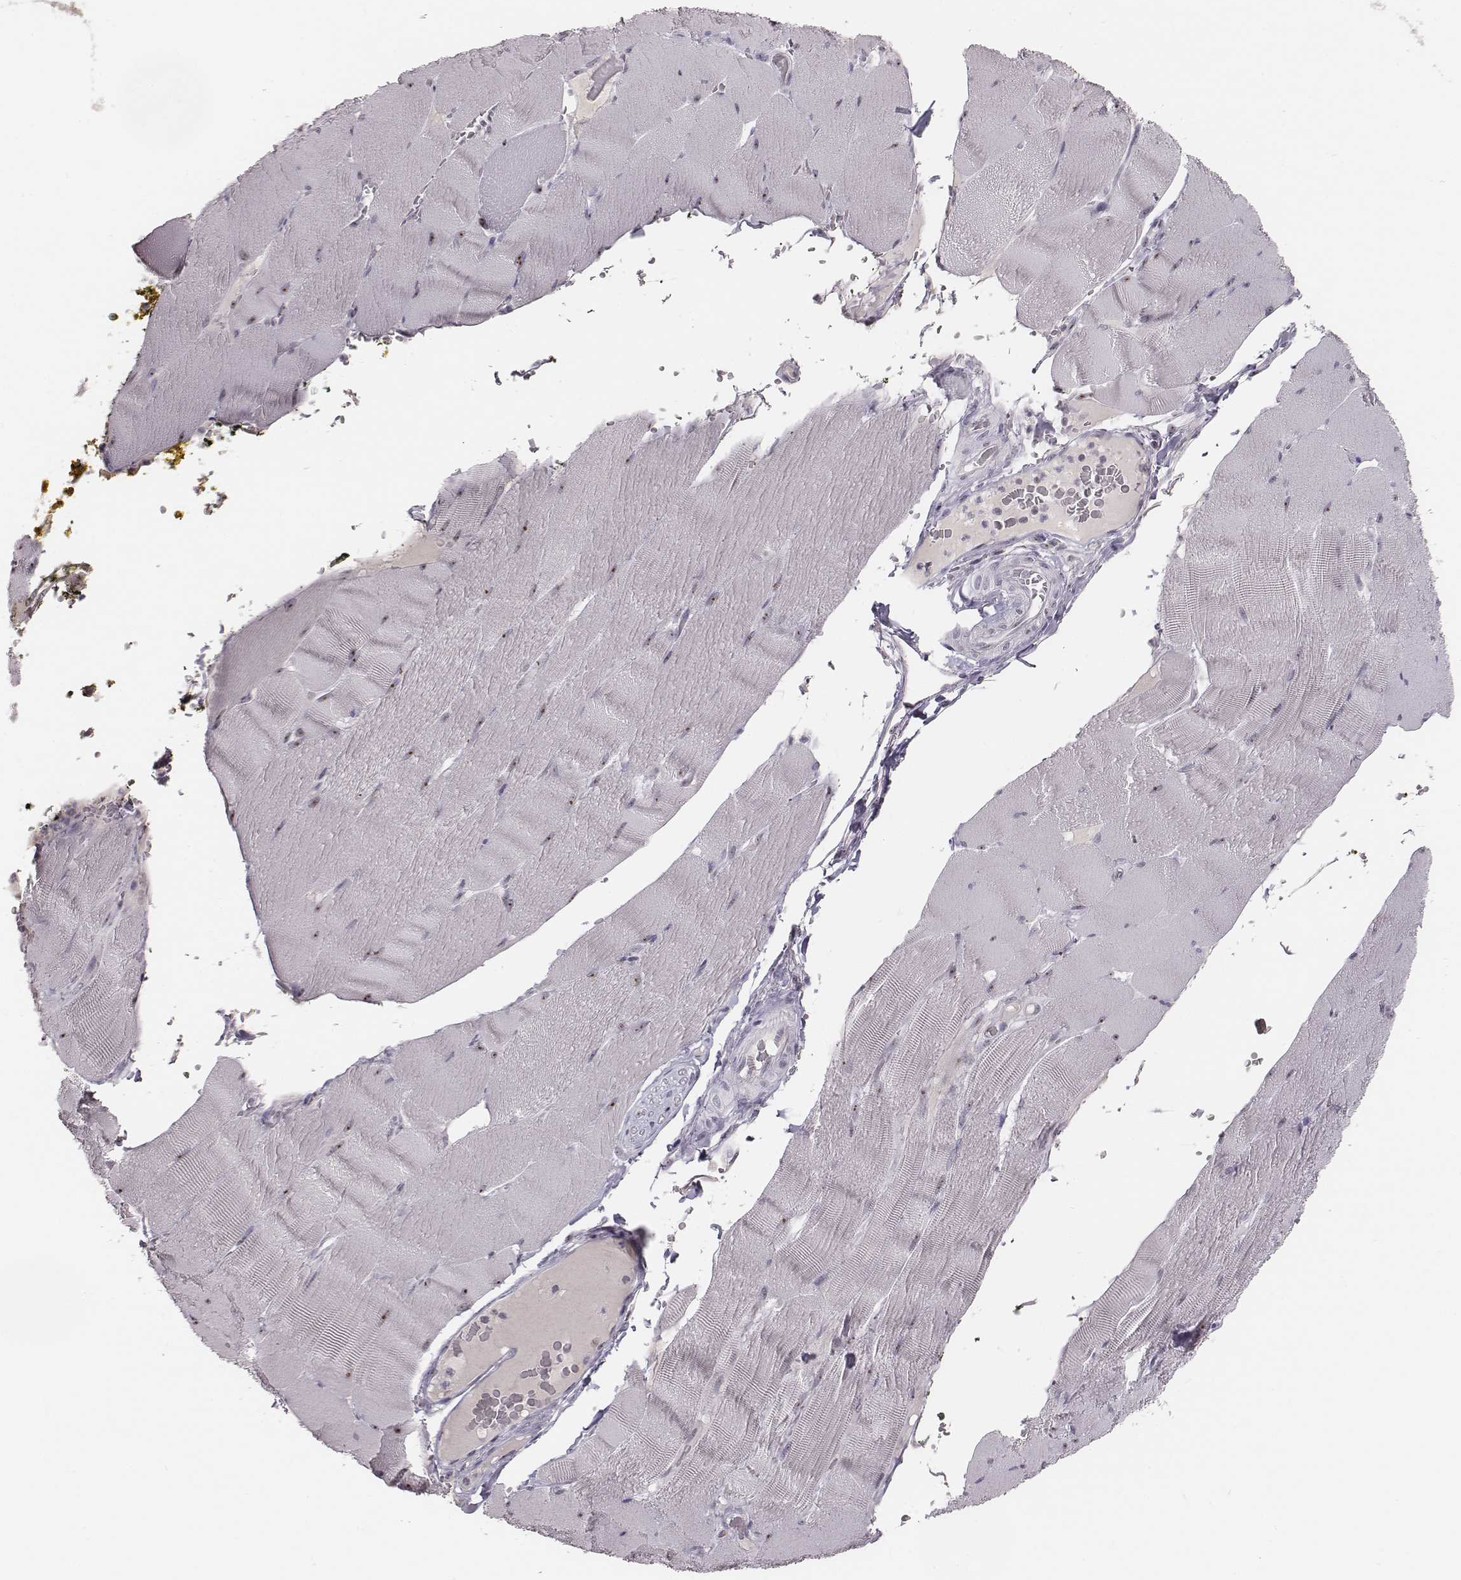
{"staining": {"intensity": "moderate", "quantity": "25%-75%", "location": "nuclear"}, "tissue": "skeletal muscle", "cell_type": "Myocytes", "image_type": "normal", "snomed": [{"axis": "morphology", "description": "Normal tissue, NOS"}, {"axis": "topography", "description": "Skeletal muscle"}], "caption": "DAB (3,3'-diaminobenzidine) immunohistochemical staining of unremarkable human skeletal muscle displays moderate nuclear protein staining in about 25%-75% of myocytes.", "gene": "NIFK", "patient": {"sex": "male", "age": 56}}